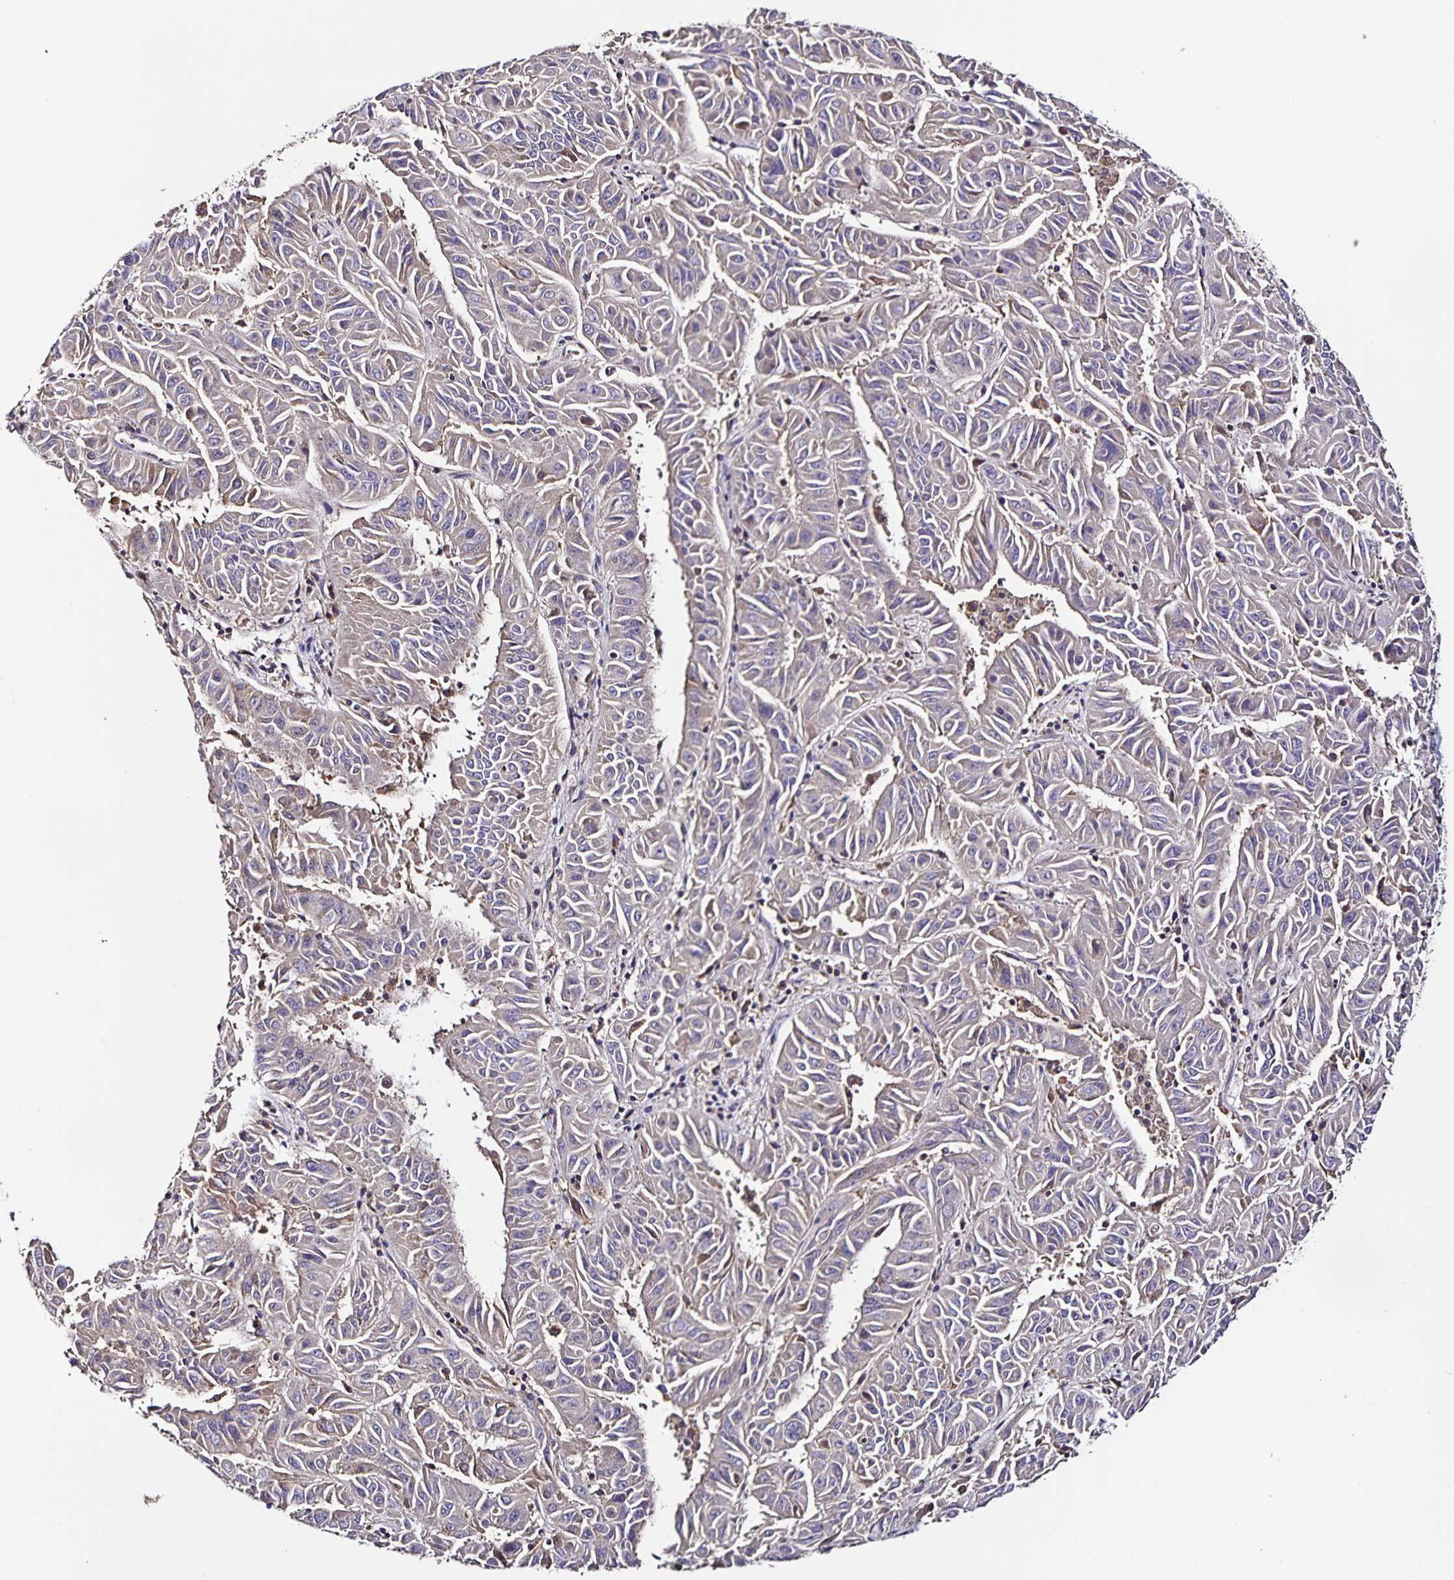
{"staining": {"intensity": "negative", "quantity": "none", "location": "none"}, "tissue": "pancreatic cancer", "cell_type": "Tumor cells", "image_type": "cancer", "snomed": [{"axis": "morphology", "description": "Adenocarcinoma, NOS"}, {"axis": "topography", "description": "Pancreas"}], "caption": "A high-resolution photomicrograph shows IHC staining of pancreatic cancer, which displays no significant staining in tumor cells. The staining is performed using DAB (3,3'-diaminobenzidine) brown chromogen with nuclei counter-stained in using hematoxylin.", "gene": "MAN1A1", "patient": {"sex": "male", "age": 63}}